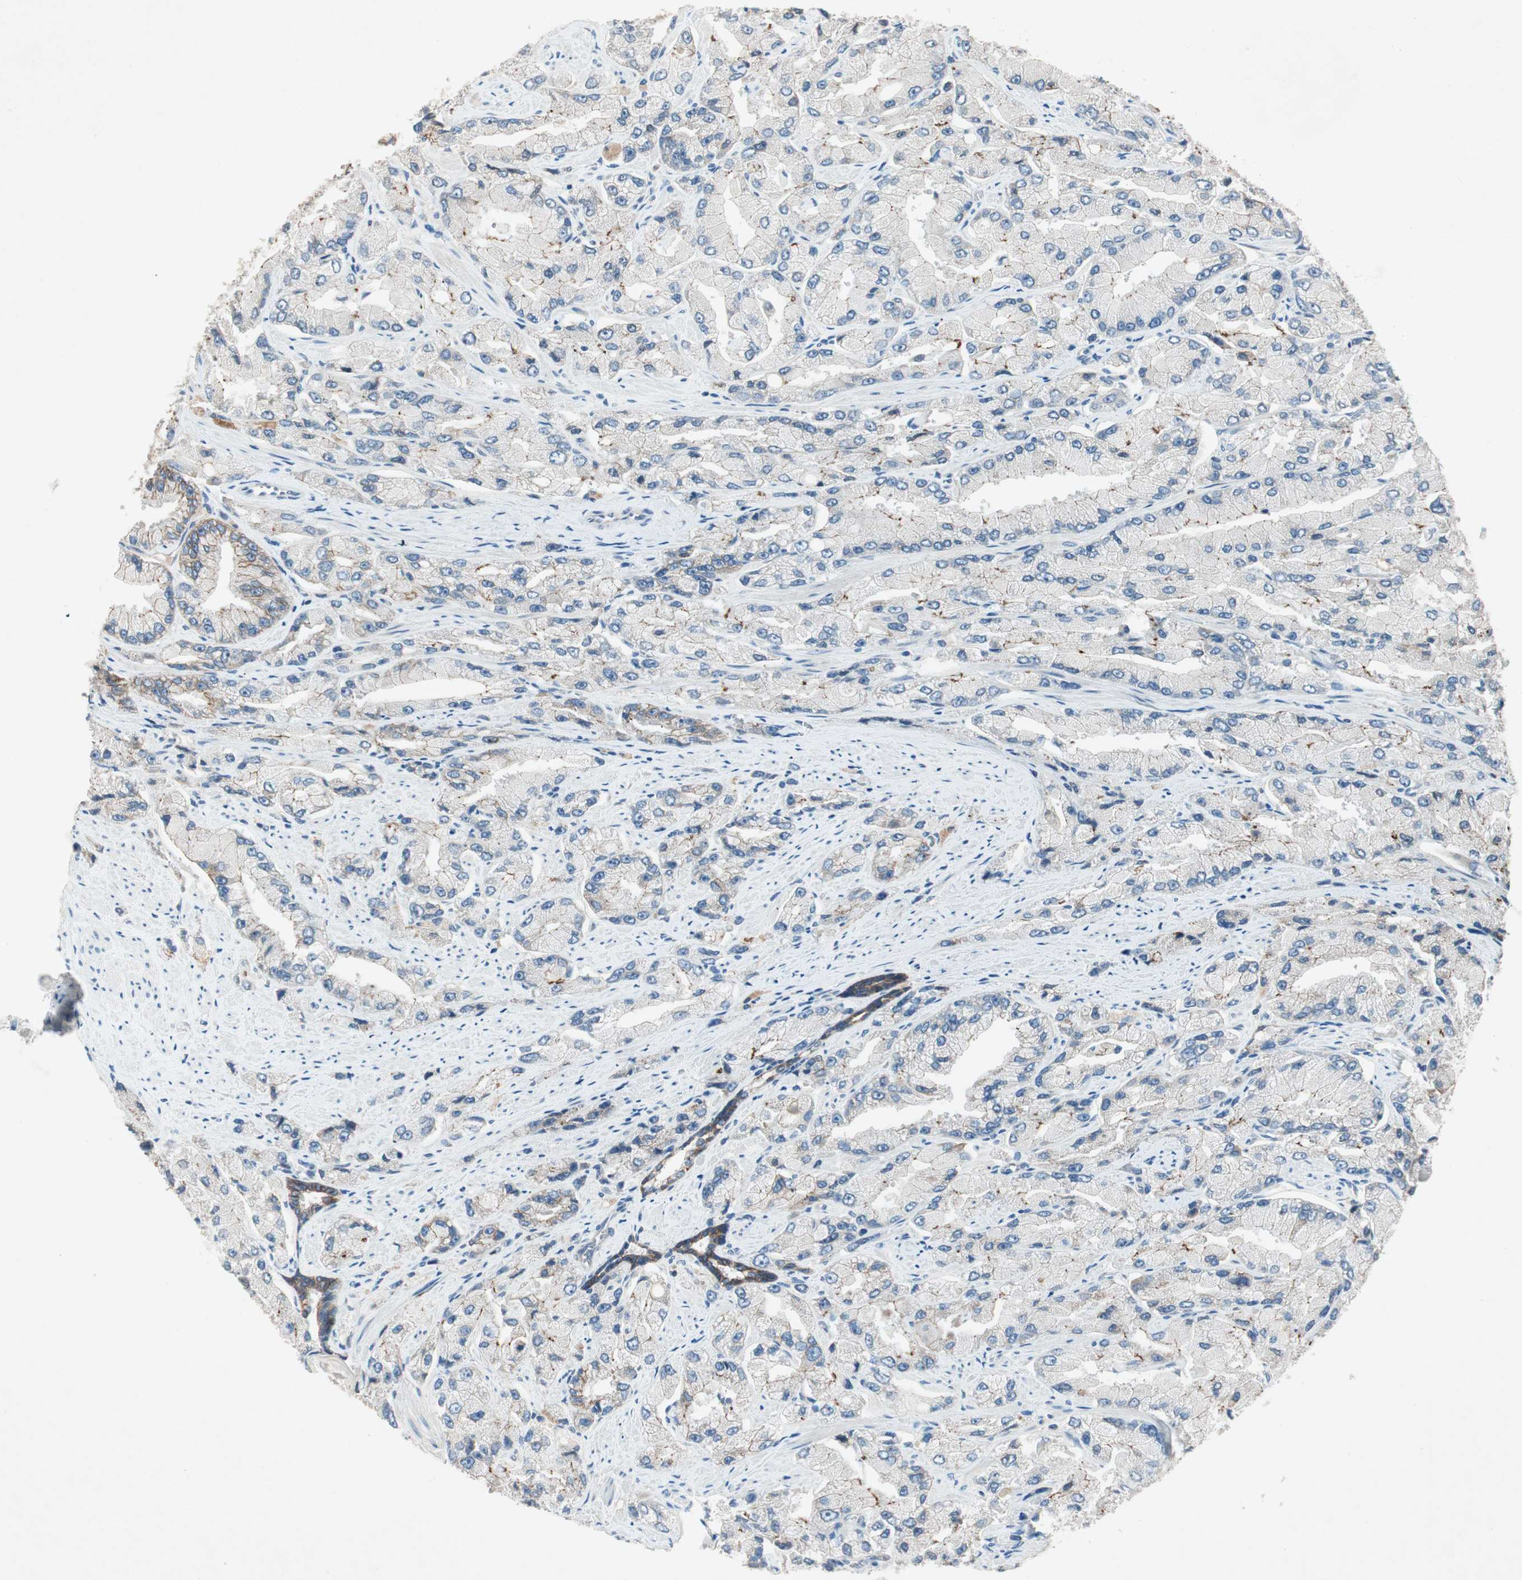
{"staining": {"intensity": "weak", "quantity": "<25%", "location": "cytoplasmic/membranous"}, "tissue": "prostate cancer", "cell_type": "Tumor cells", "image_type": "cancer", "snomed": [{"axis": "morphology", "description": "Adenocarcinoma, High grade"}, {"axis": "topography", "description": "Prostate"}], "caption": "Immunohistochemistry of human prostate adenocarcinoma (high-grade) demonstrates no expression in tumor cells.", "gene": "NKAIN1", "patient": {"sex": "male", "age": 58}}